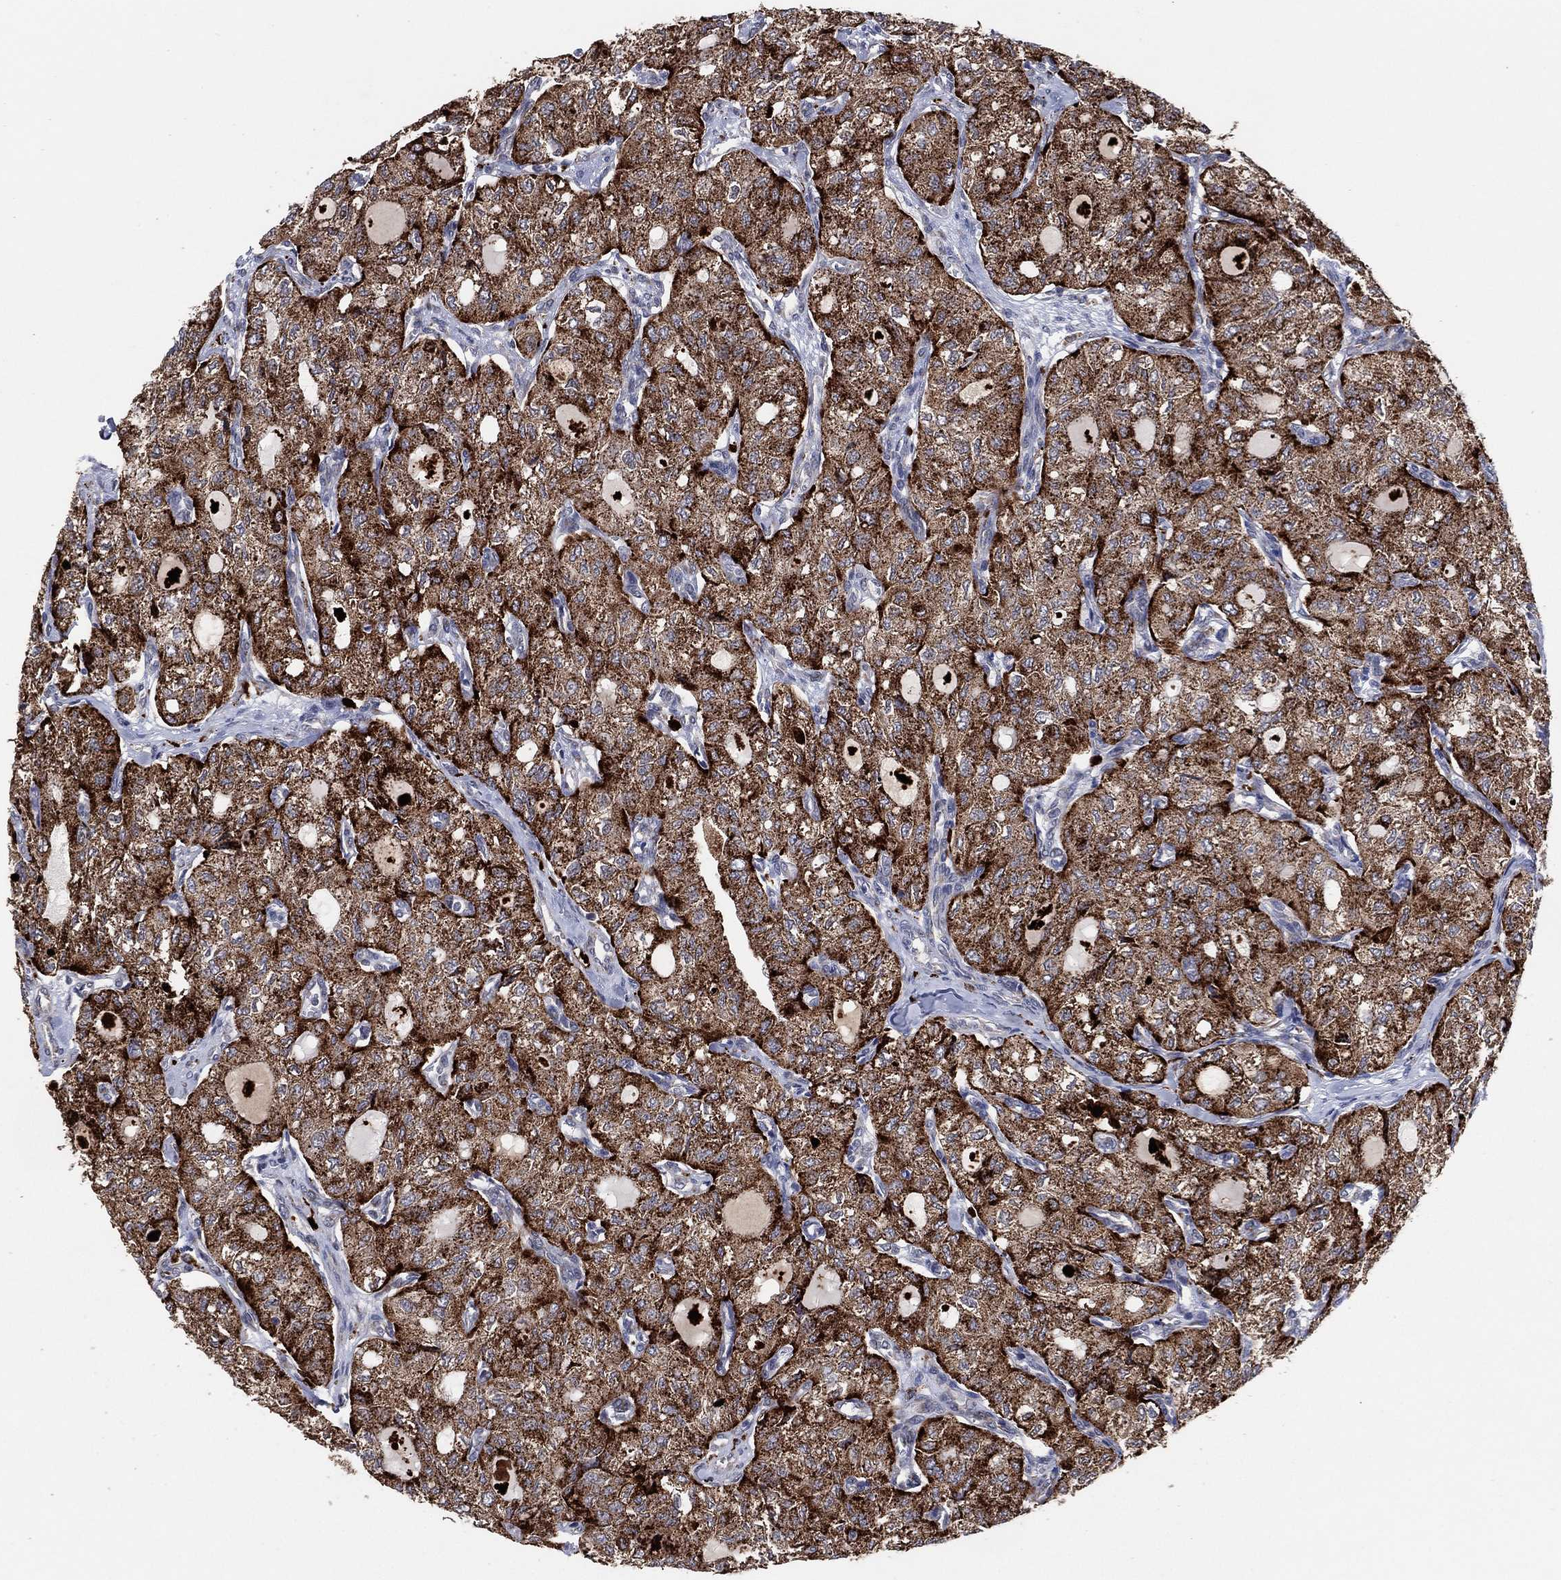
{"staining": {"intensity": "strong", "quantity": ">75%", "location": "cytoplasmic/membranous"}, "tissue": "thyroid cancer", "cell_type": "Tumor cells", "image_type": "cancer", "snomed": [{"axis": "morphology", "description": "Follicular adenoma carcinoma, NOS"}, {"axis": "topography", "description": "Thyroid gland"}], "caption": "Thyroid cancer (follicular adenoma carcinoma) tissue demonstrates strong cytoplasmic/membranous staining in about >75% of tumor cells, visualized by immunohistochemistry.", "gene": "FAM104A", "patient": {"sex": "male", "age": 75}}